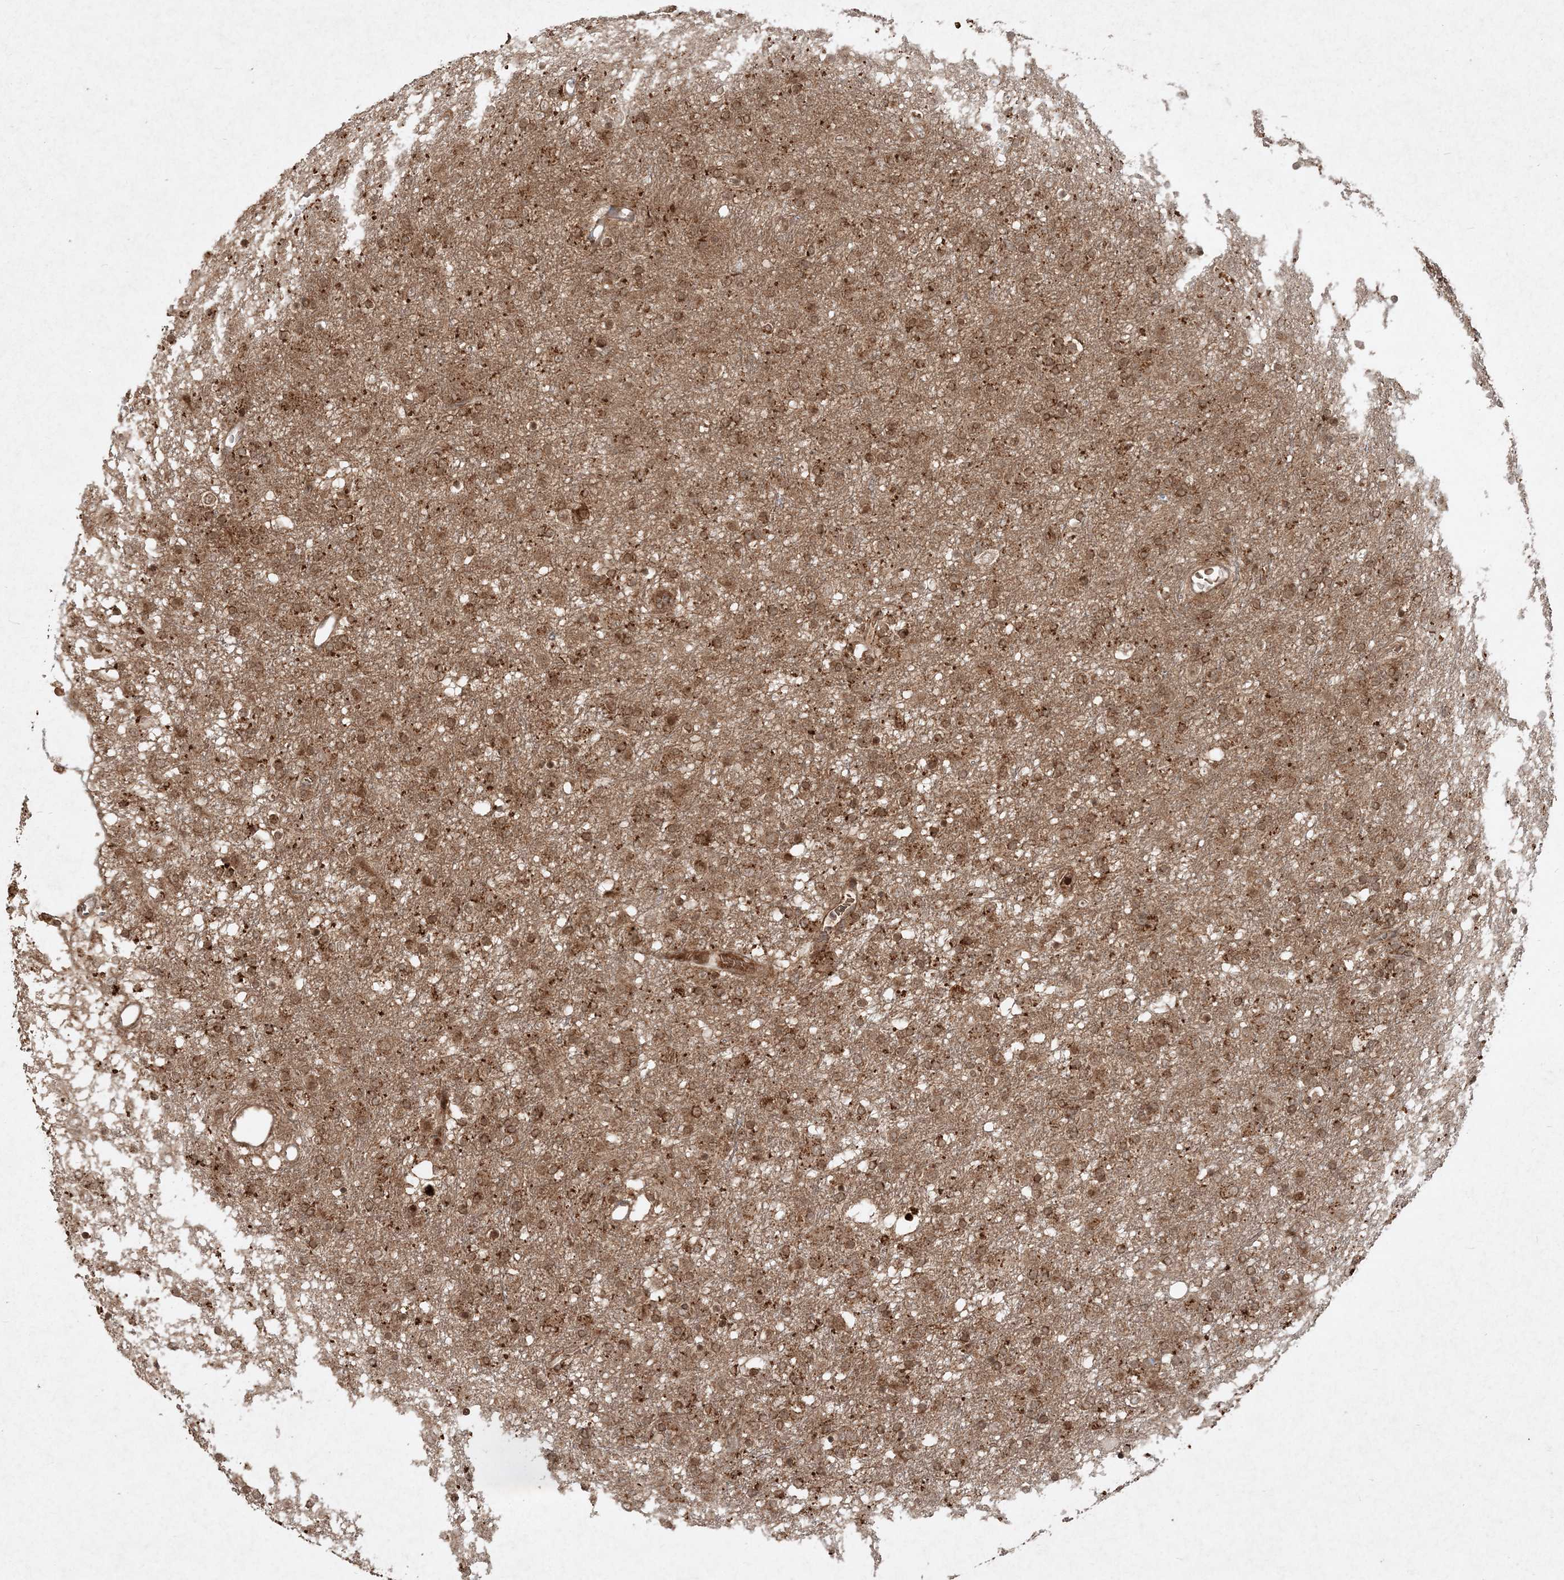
{"staining": {"intensity": "moderate", "quantity": ">75%", "location": "cytoplasmic/membranous"}, "tissue": "glioma", "cell_type": "Tumor cells", "image_type": "cancer", "snomed": [{"axis": "morphology", "description": "Glioma, malignant, Low grade"}, {"axis": "topography", "description": "Brain"}], "caption": "Immunohistochemistry staining of glioma, which reveals medium levels of moderate cytoplasmic/membranous staining in about >75% of tumor cells indicating moderate cytoplasmic/membranous protein expression. The staining was performed using DAB (3,3'-diaminobenzidine) (brown) for protein detection and nuclei were counterstained in hematoxylin (blue).", "gene": "NARS1", "patient": {"sex": "male", "age": 65}}